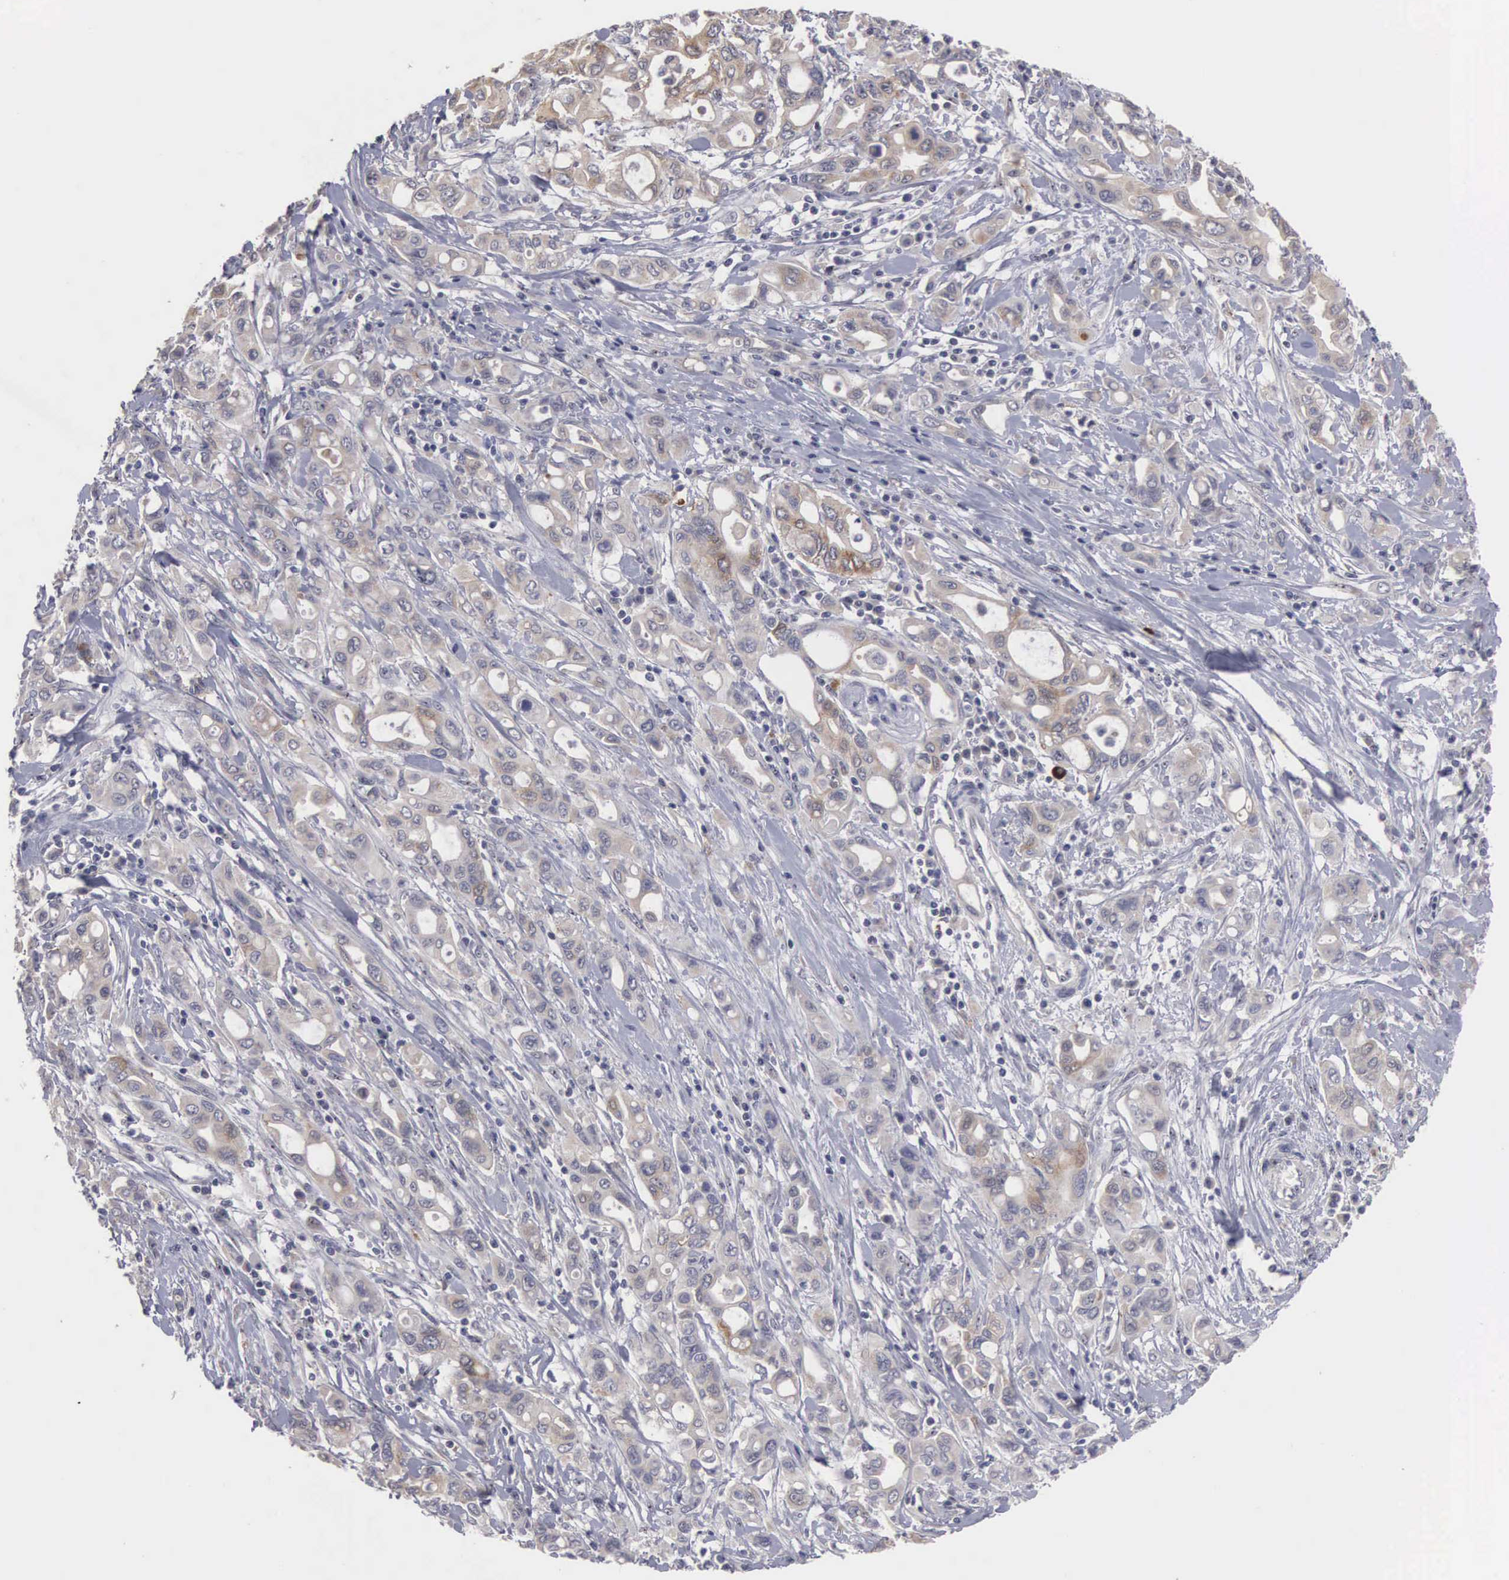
{"staining": {"intensity": "weak", "quantity": "25%-75%", "location": "cytoplasmic/membranous"}, "tissue": "pancreatic cancer", "cell_type": "Tumor cells", "image_type": "cancer", "snomed": [{"axis": "morphology", "description": "Adenocarcinoma, NOS"}, {"axis": "topography", "description": "Pancreas"}], "caption": "Approximately 25%-75% of tumor cells in pancreatic cancer show weak cytoplasmic/membranous protein positivity as visualized by brown immunohistochemical staining.", "gene": "AMN", "patient": {"sex": "female", "age": 57}}